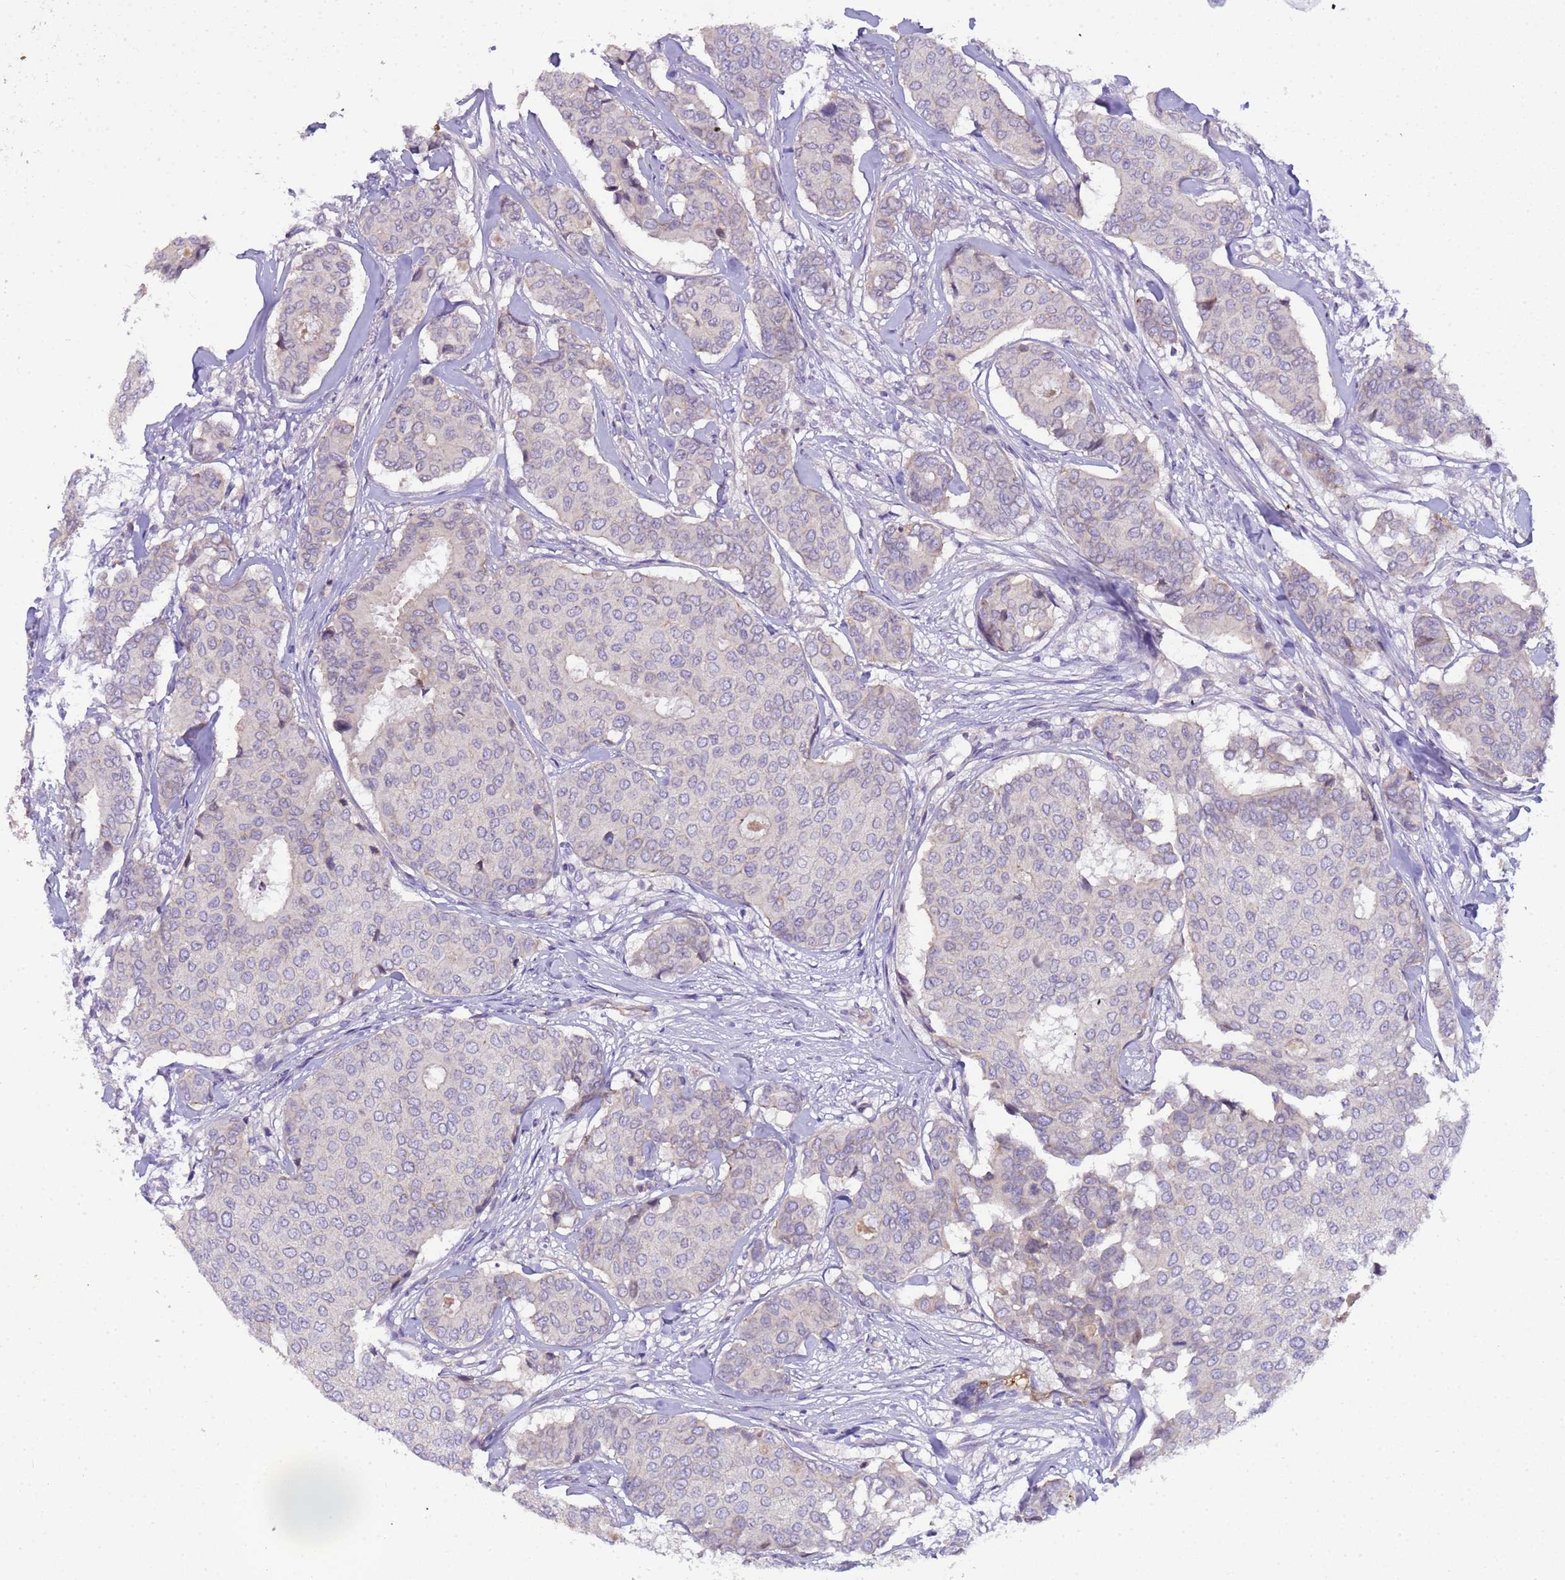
{"staining": {"intensity": "negative", "quantity": "none", "location": "none"}, "tissue": "breast cancer", "cell_type": "Tumor cells", "image_type": "cancer", "snomed": [{"axis": "morphology", "description": "Duct carcinoma"}, {"axis": "topography", "description": "Breast"}], "caption": "Tumor cells show no significant positivity in breast infiltrating ductal carcinoma.", "gene": "PLCXD3", "patient": {"sex": "female", "age": 75}}